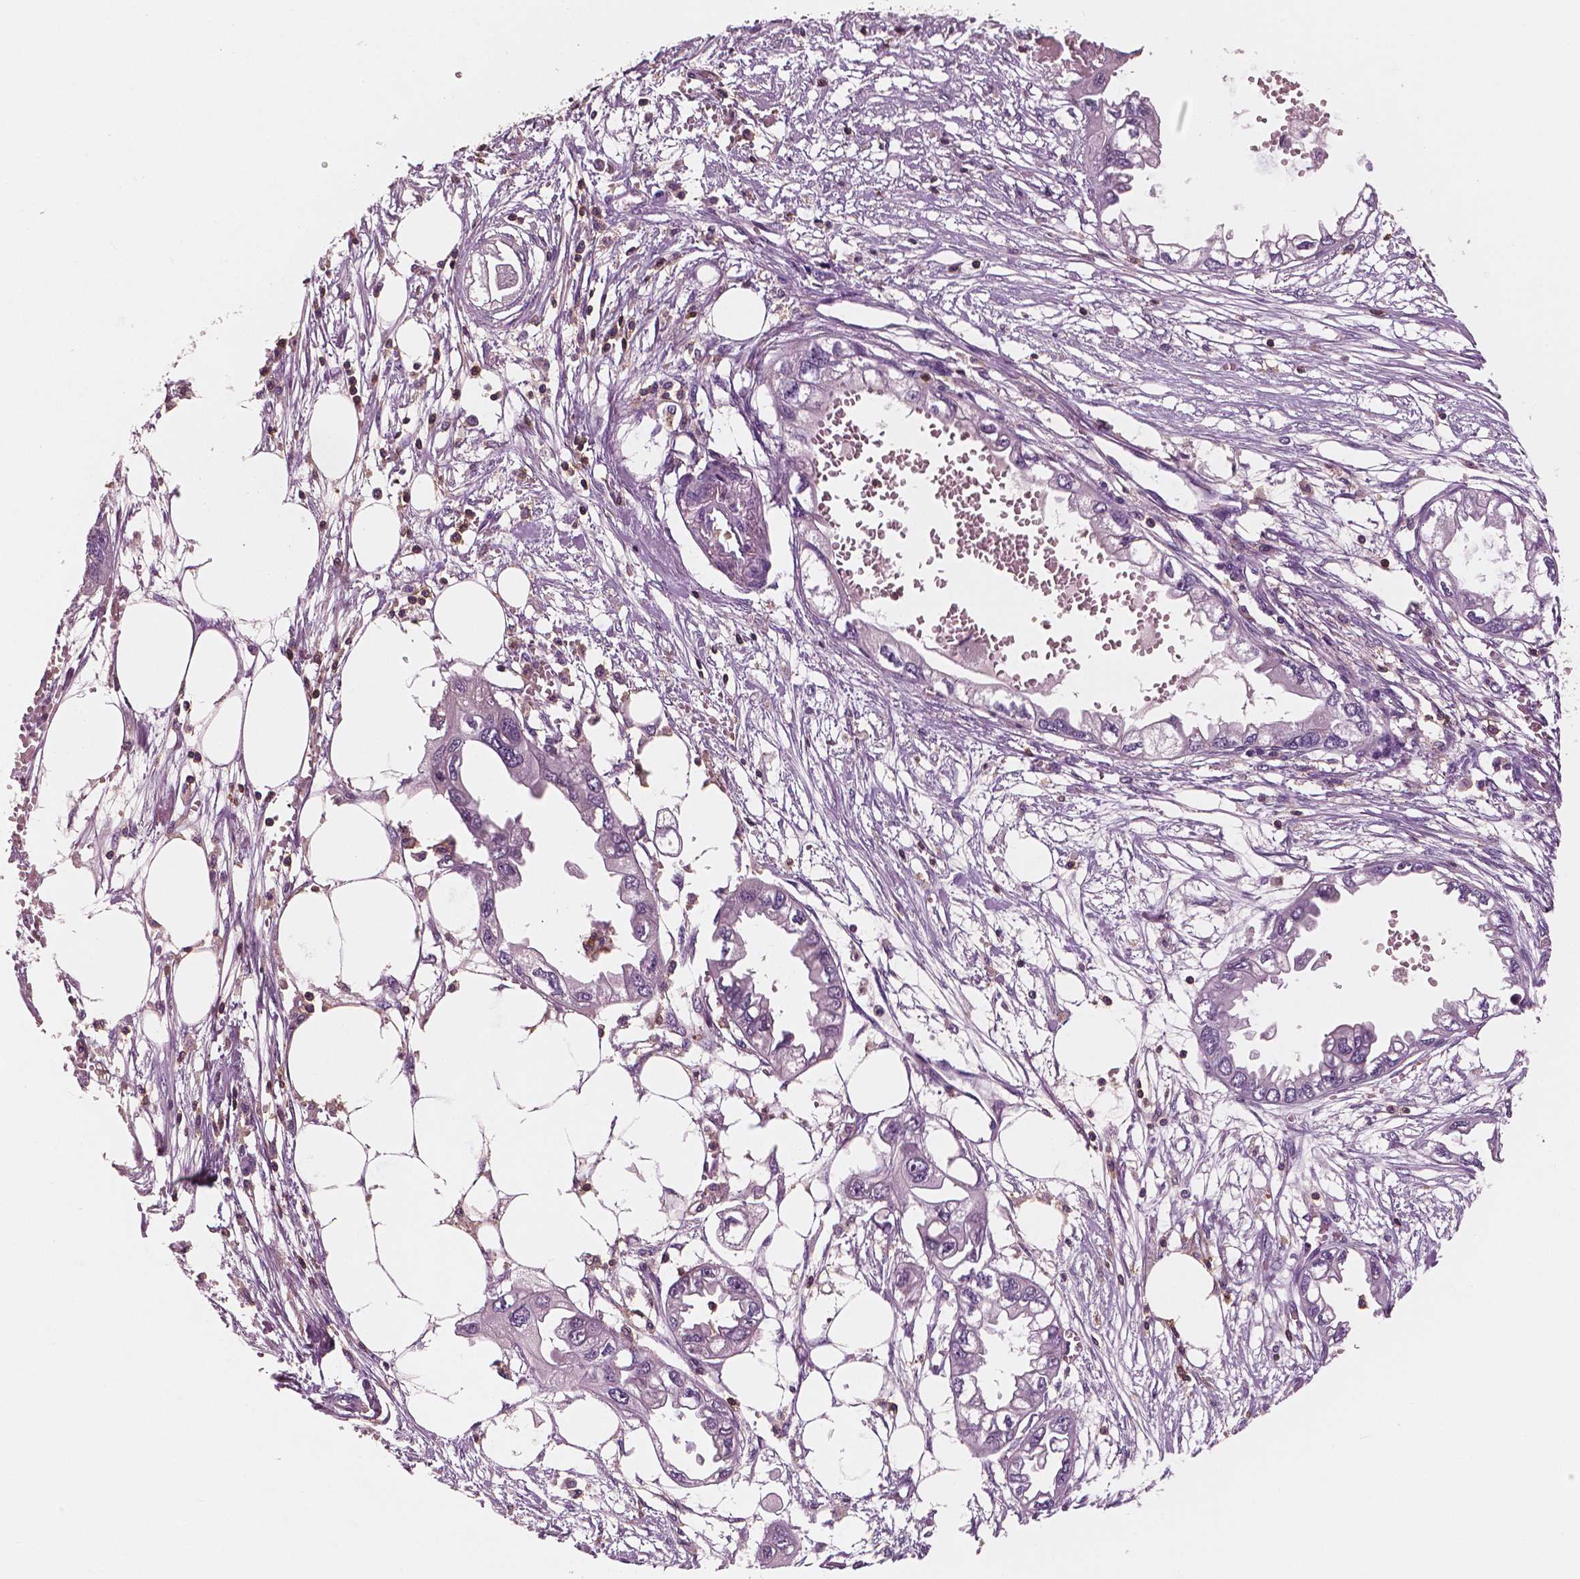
{"staining": {"intensity": "negative", "quantity": "none", "location": "none"}, "tissue": "endometrial cancer", "cell_type": "Tumor cells", "image_type": "cancer", "snomed": [{"axis": "morphology", "description": "Adenocarcinoma, NOS"}, {"axis": "morphology", "description": "Adenocarcinoma, metastatic, NOS"}, {"axis": "topography", "description": "Adipose tissue"}, {"axis": "topography", "description": "Endometrium"}], "caption": "Immunohistochemical staining of human endometrial cancer (metastatic adenocarcinoma) shows no significant expression in tumor cells.", "gene": "PTPRC", "patient": {"sex": "female", "age": 67}}